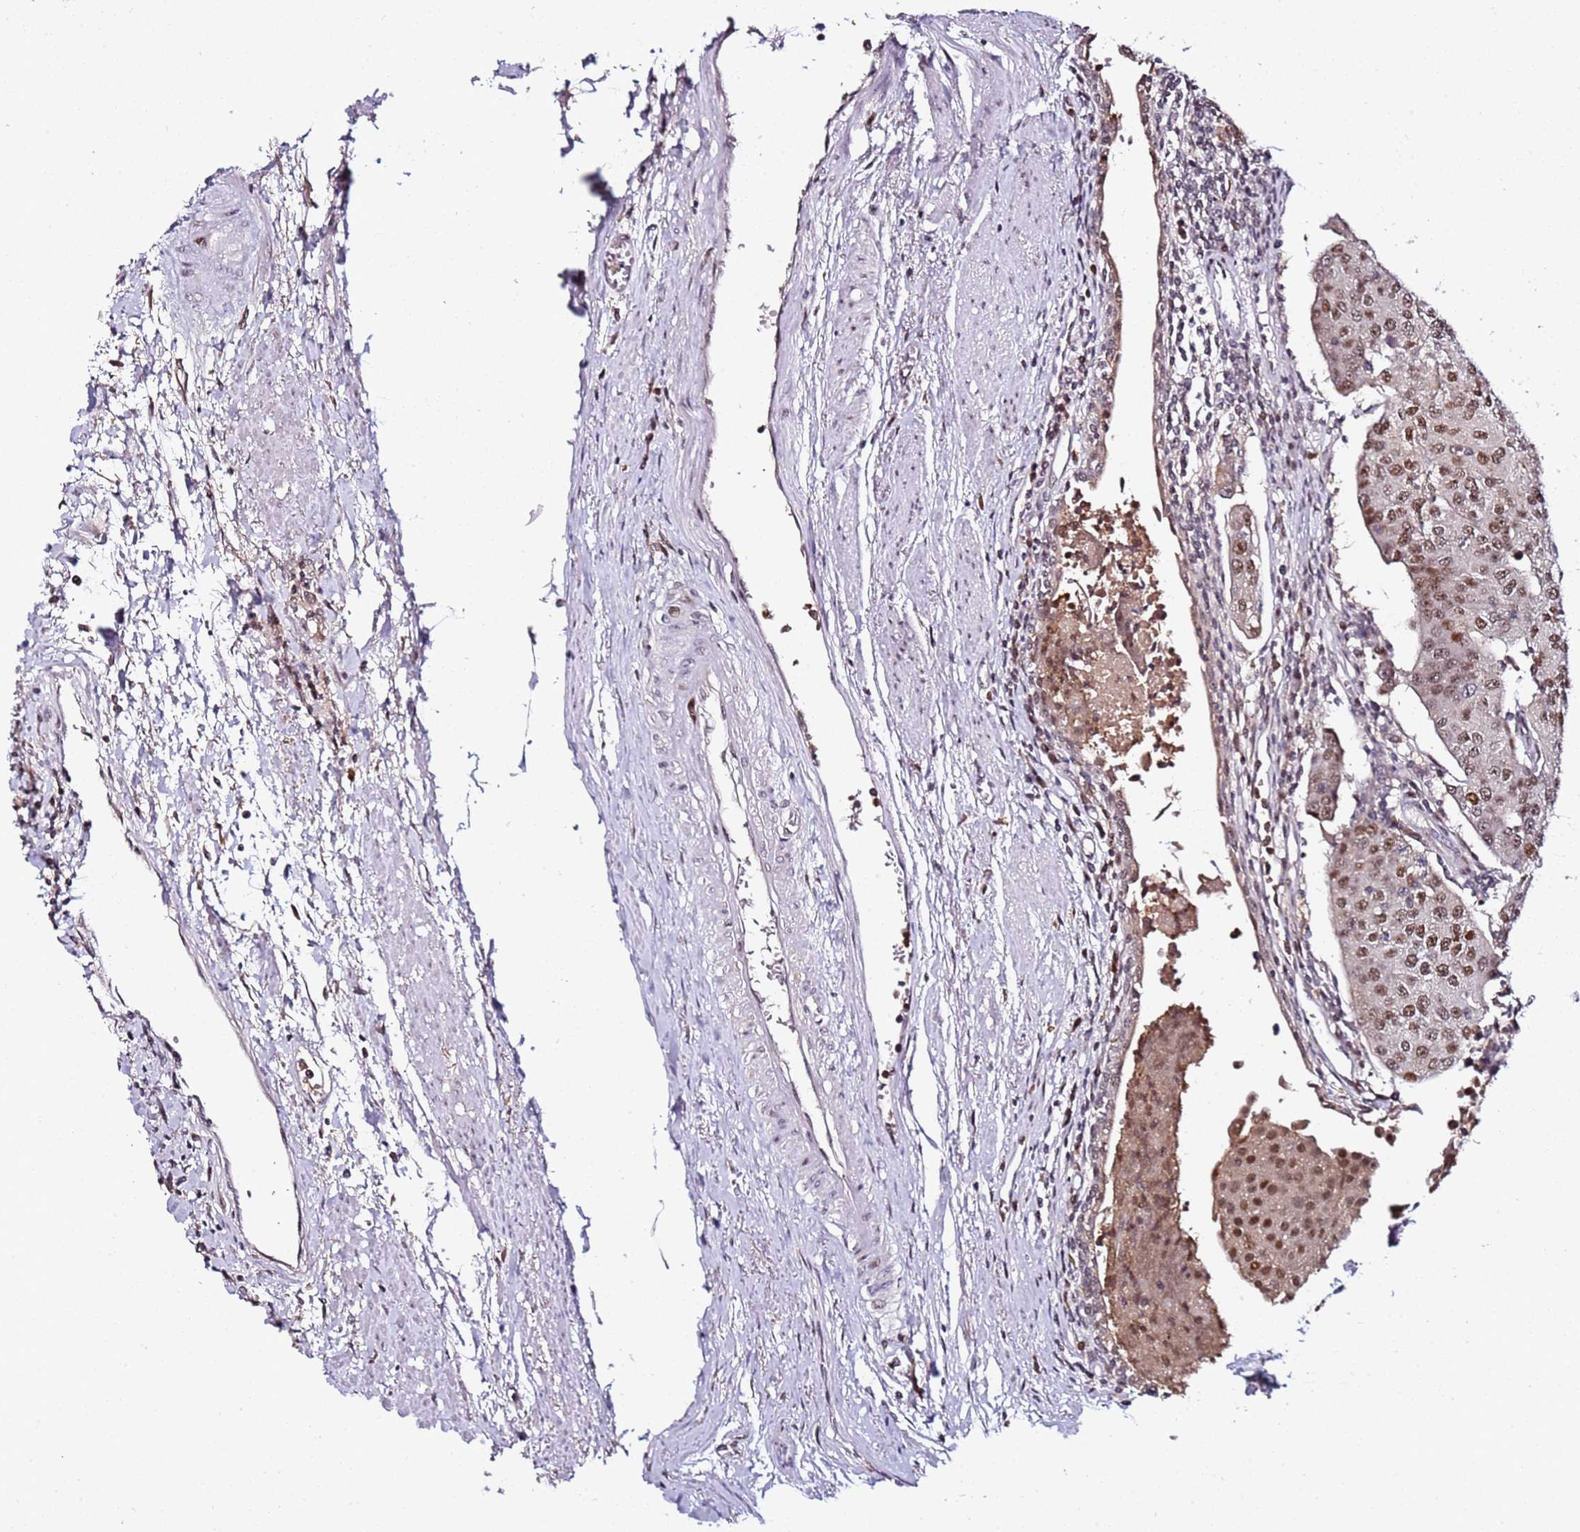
{"staining": {"intensity": "moderate", "quantity": ">75%", "location": "nuclear"}, "tissue": "urothelial cancer", "cell_type": "Tumor cells", "image_type": "cancer", "snomed": [{"axis": "morphology", "description": "Urothelial carcinoma, High grade"}, {"axis": "topography", "description": "Urinary bladder"}], "caption": "A medium amount of moderate nuclear positivity is identified in about >75% of tumor cells in urothelial cancer tissue.", "gene": "FCF1", "patient": {"sex": "female", "age": 85}}